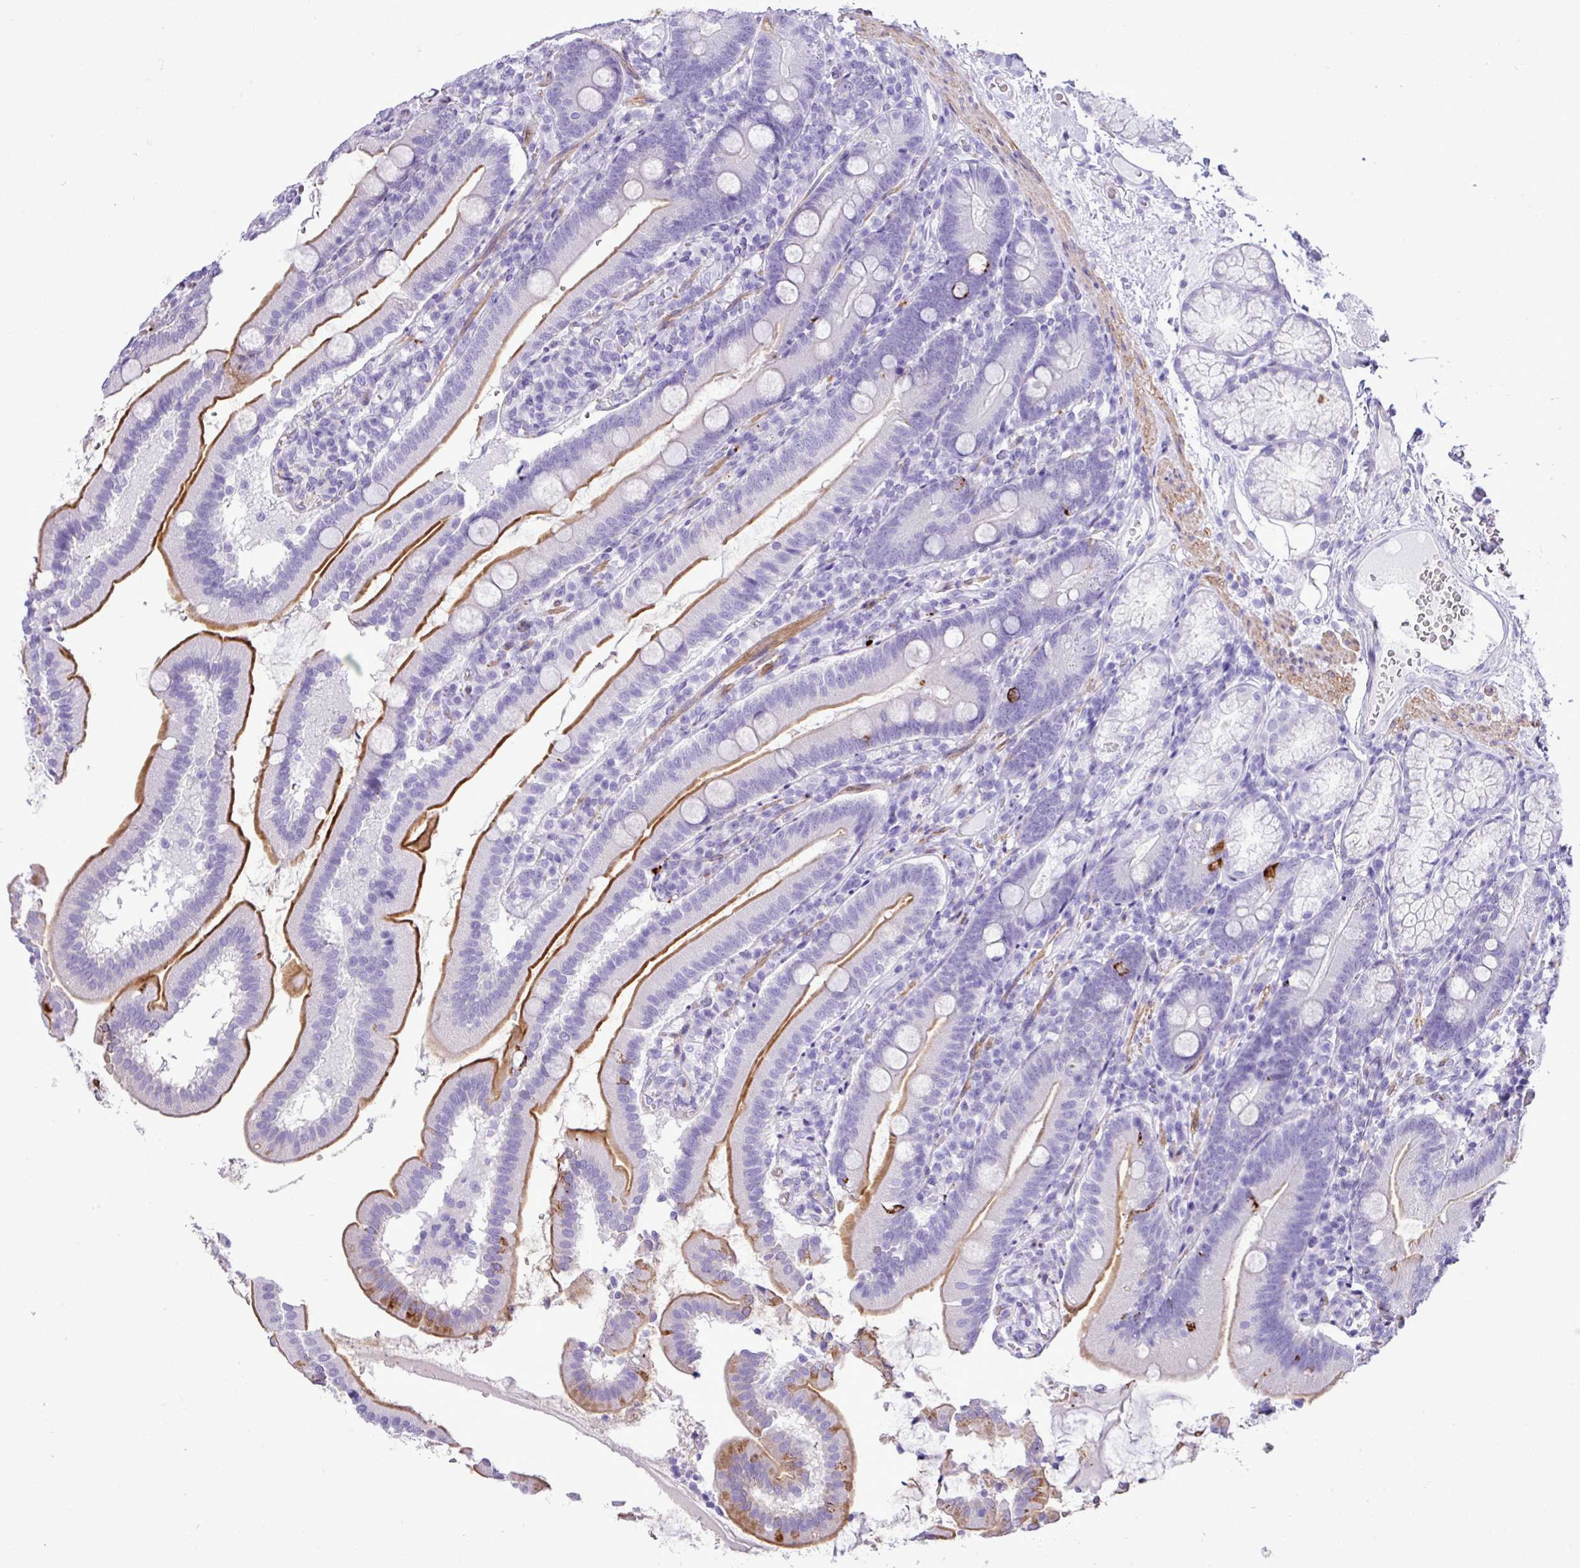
{"staining": {"intensity": "strong", "quantity": "25%-75%", "location": "cytoplasmic/membranous"}, "tissue": "duodenum", "cell_type": "Glandular cells", "image_type": "normal", "snomed": [{"axis": "morphology", "description": "Normal tissue, NOS"}, {"axis": "topography", "description": "Duodenum"}], "caption": "The immunohistochemical stain highlights strong cytoplasmic/membranous staining in glandular cells of normal duodenum. The protein of interest is stained brown, and the nuclei are stained in blue (DAB IHC with brightfield microscopy, high magnification).", "gene": "ZSCAN5A", "patient": {"sex": "female", "age": 67}}